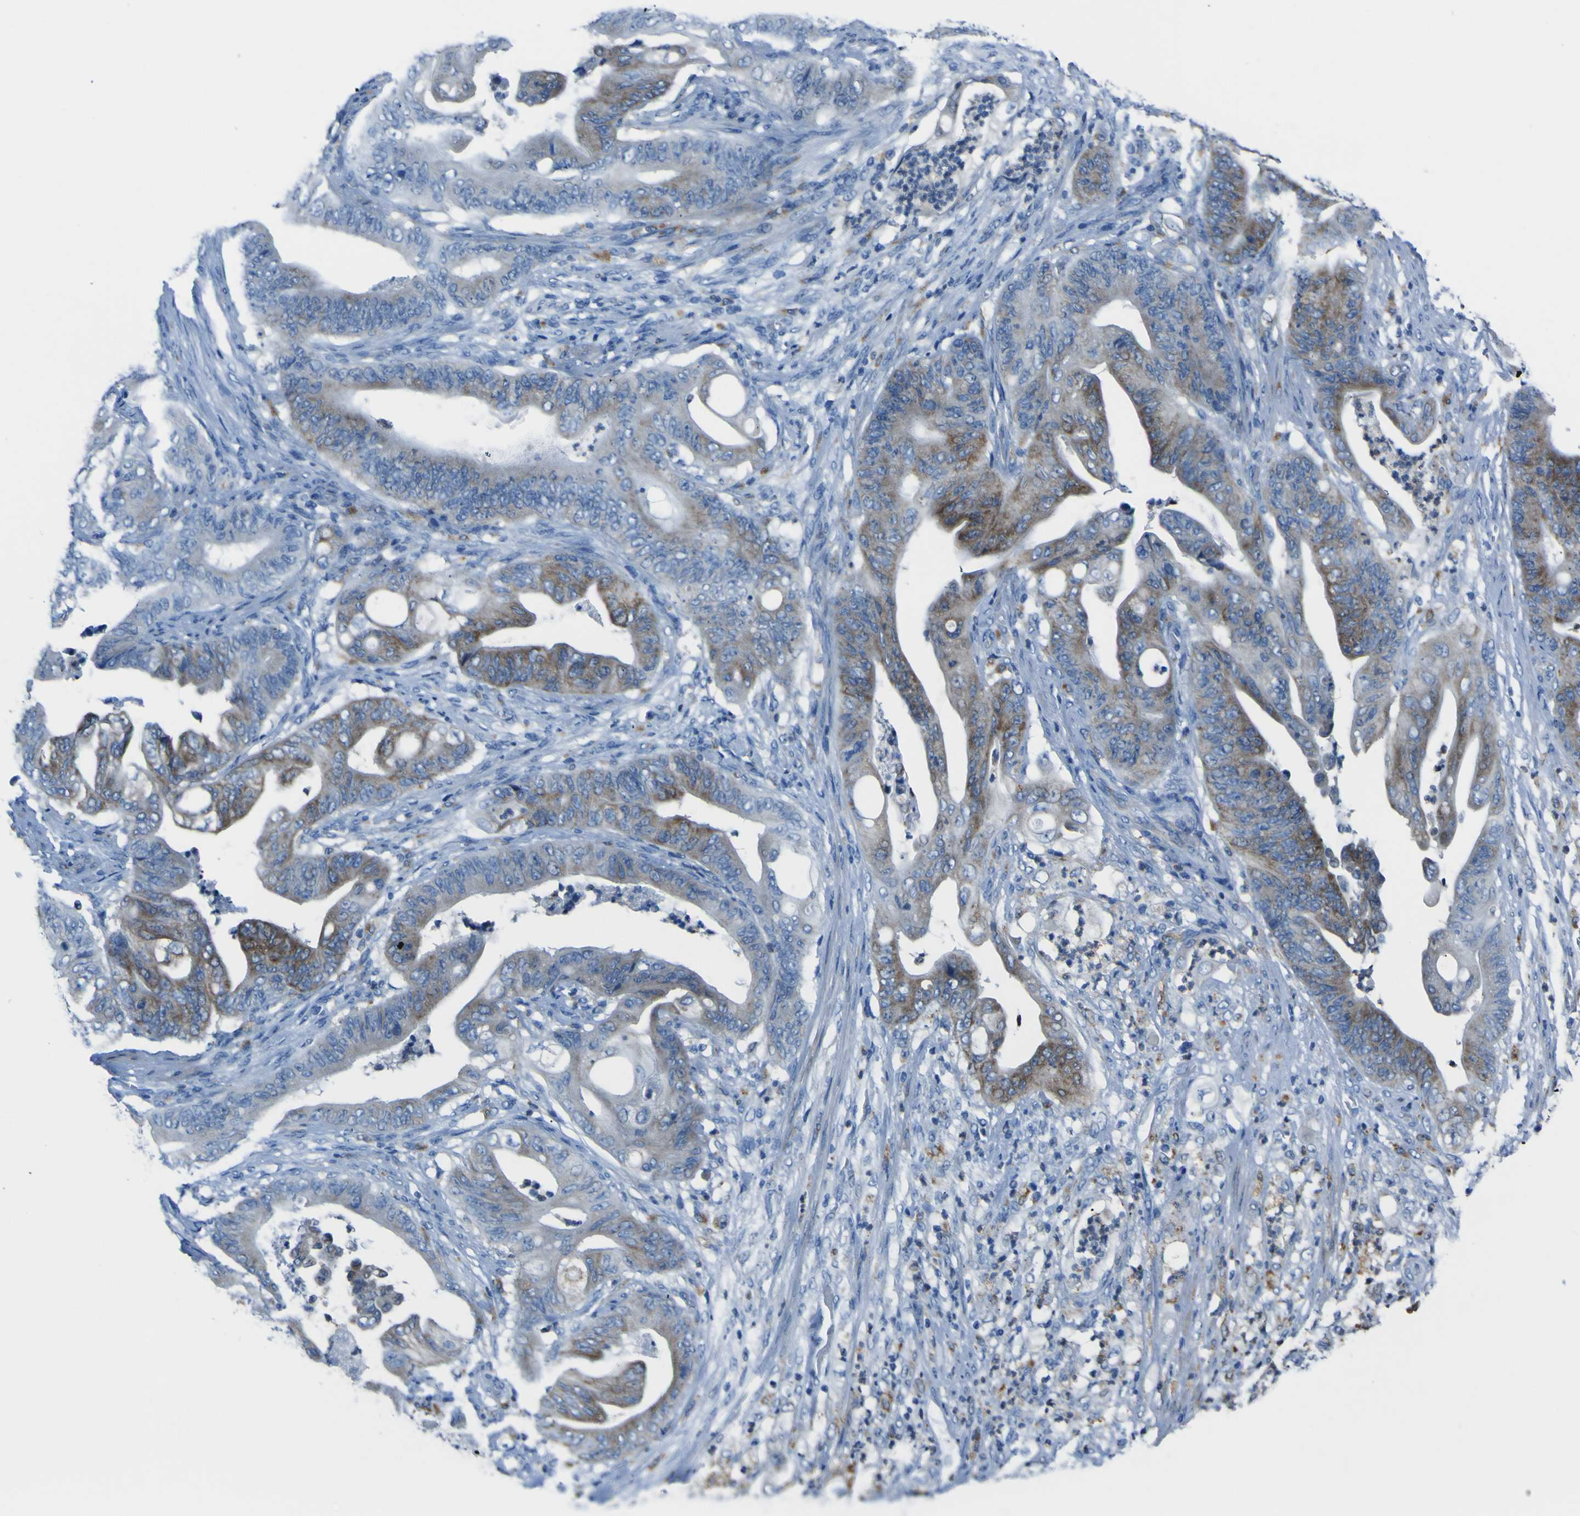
{"staining": {"intensity": "moderate", "quantity": "25%-75%", "location": "cytoplasmic/membranous"}, "tissue": "stomach cancer", "cell_type": "Tumor cells", "image_type": "cancer", "snomed": [{"axis": "morphology", "description": "Adenocarcinoma, NOS"}, {"axis": "topography", "description": "Stomach"}], "caption": "Immunohistochemical staining of stomach adenocarcinoma exhibits medium levels of moderate cytoplasmic/membranous staining in approximately 25%-75% of tumor cells. (Stains: DAB in brown, nuclei in blue, Microscopy: brightfield microscopy at high magnification).", "gene": "ACSL1", "patient": {"sex": "female", "age": 73}}